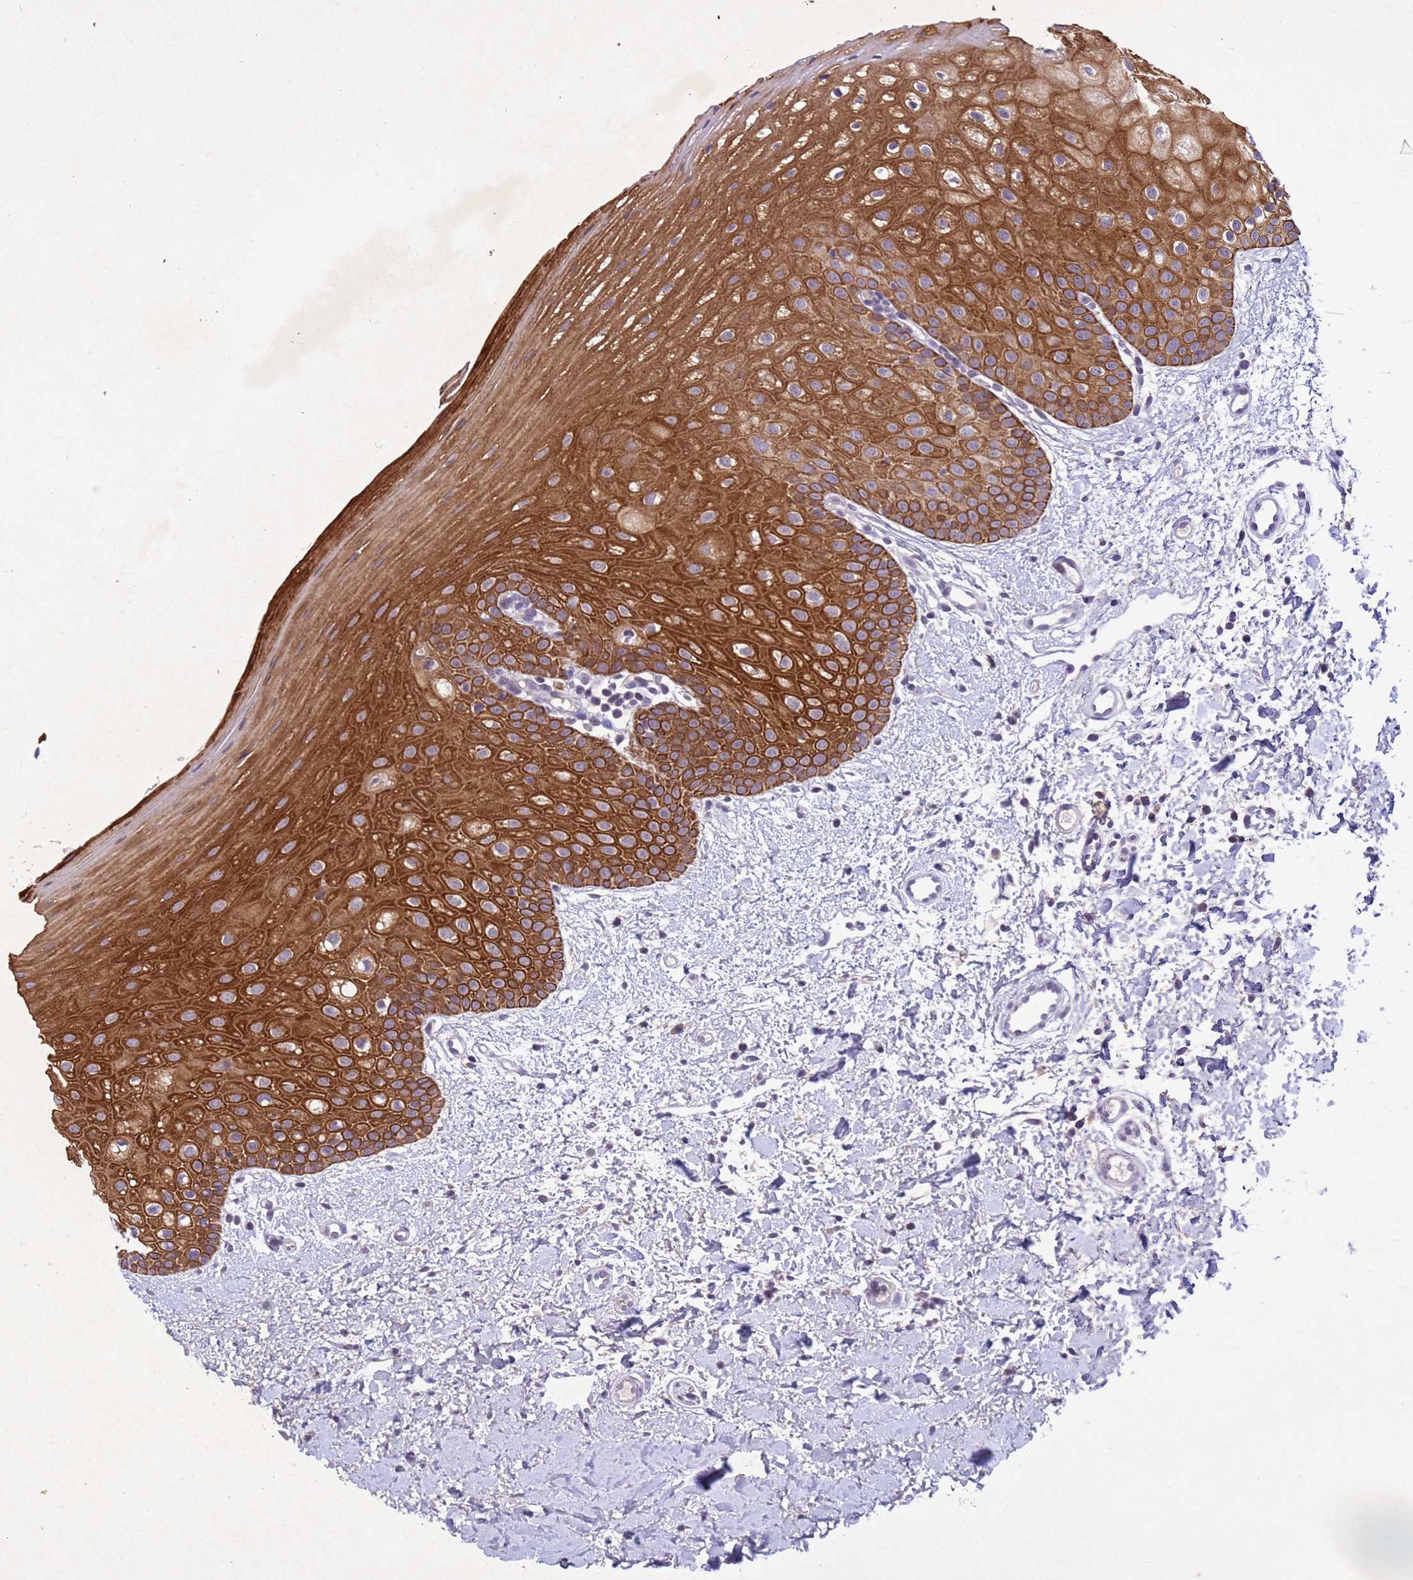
{"staining": {"intensity": "strong", "quantity": ">75%", "location": "cytoplasmic/membranous"}, "tissue": "oral mucosa", "cell_type": "Squamous epithelial cells", "image_type": "normal", "snomed": [{"axis": "morphology", "description": "Normal tissue, NOS"}, {"axis": "topography", "description": "Oral tissue"}], "caption": "DAB (3,3'-diaminobenzidine) immunohistochemical staining of normal human oral mucosa exhibits strong cytoplasmic/membranous protein staining in approximately >75% of squamous epithelial cells.", "gene": "NLRP11", "patient": {"sex": "female", "age": 67}}